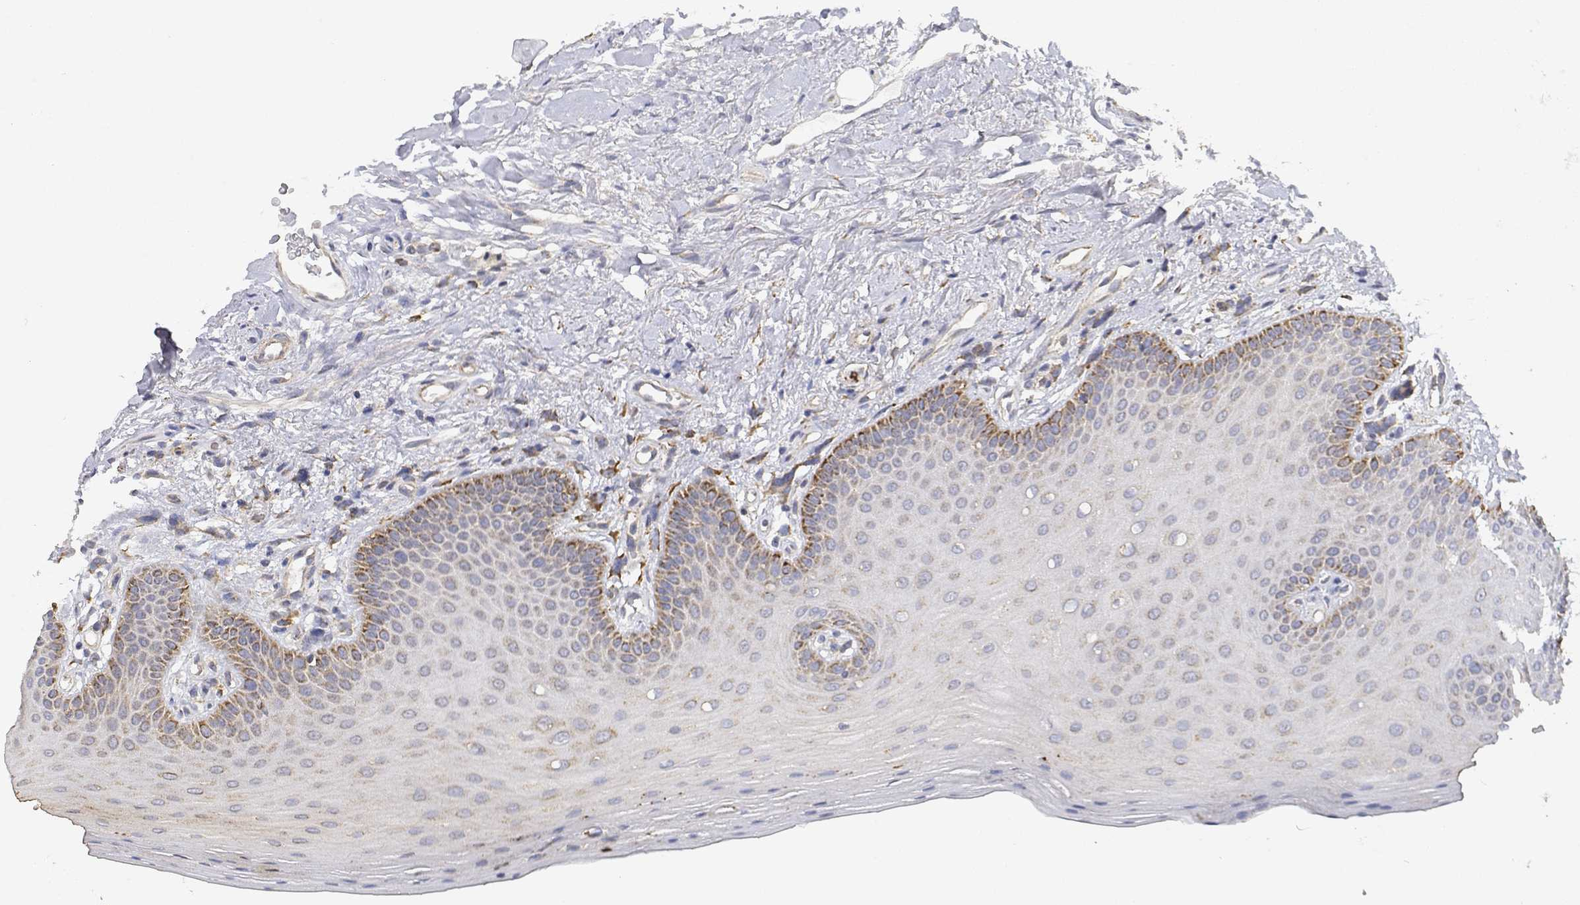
{"staining": {"intensity": "moderate", "quantity": "<25%", "location": "cytoplasmic/membranous"}, "tissue": "oral mucosa", "cell_type": "Squamous epithelial cells", "image_type": "normal", "snomed": [{"axis": "morphology", "description": "Normal tissue, NOS"}, {"axis": "morphology", "description": "Normal morphology"}, {"axis": "topography", "description": "Oral tissue"}], "caption": "This photomicrograph shows IHC staining of normal oral mucosa, with low moderate cytoplasmic/membranous expression in approximately <25% of squamous epithelial cells.", "gene": "LONRF3", "patient": {"sex": "female", "age": 76}}